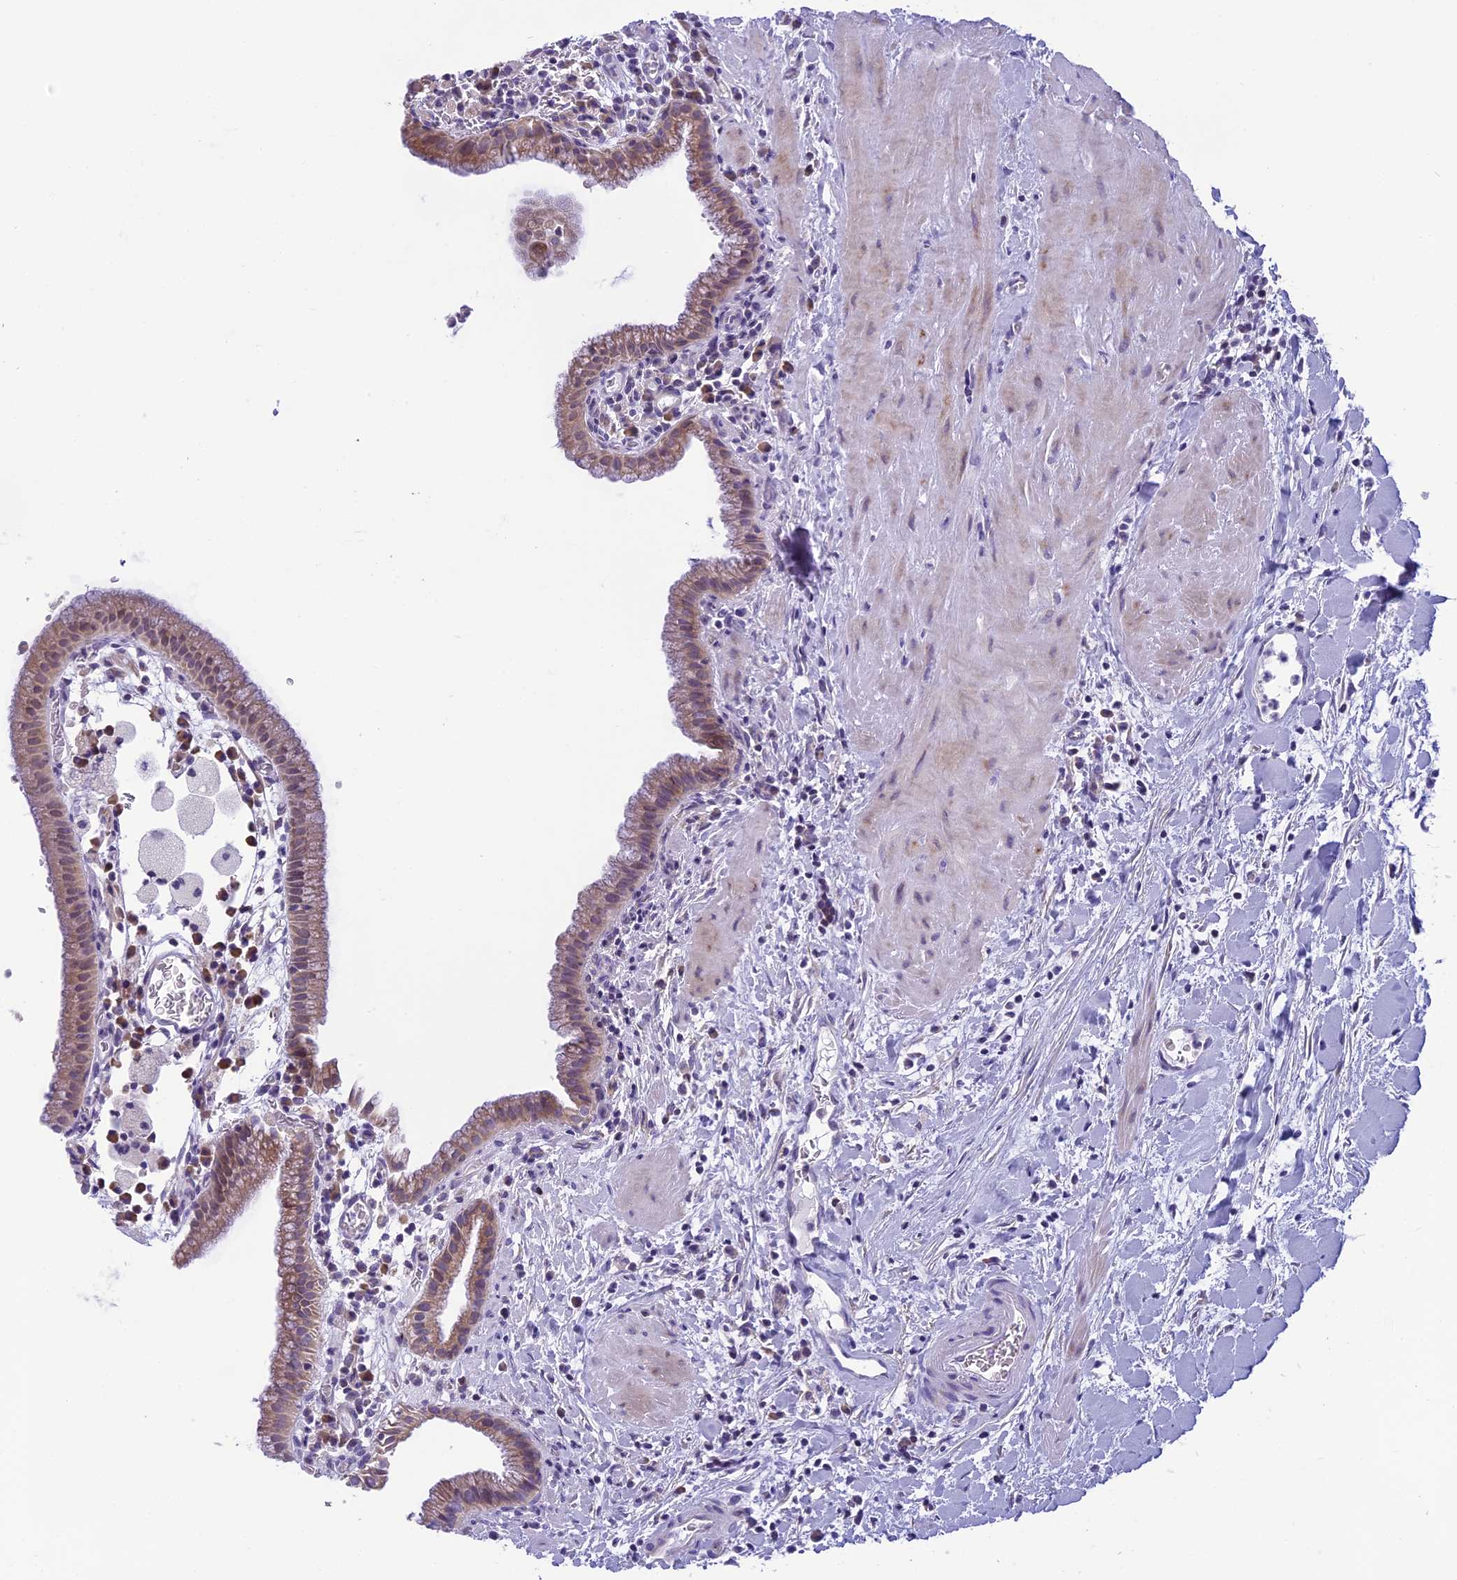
{"staining": {"intensity": "moderate", "quantity": "25%-75%", "location": "cytoplasmic/membranous"}, "tissue": "gallbladder", "cell_type": "Glandular cells", "image_type": "normal", "snomed": [{"axis": "morphology", "description": "Normal tissue, NOS"}, {"axis": "topography", "description": "Gallbladder"}], "caption": "Glandular cells reveal medium levels of moderate cytoplasmic/membranous positivity in approximately 25%-75% of cells in benign gallbladder.", "gene": "ARHGEF37", "patient": {"sex": "male", "age": 78}}